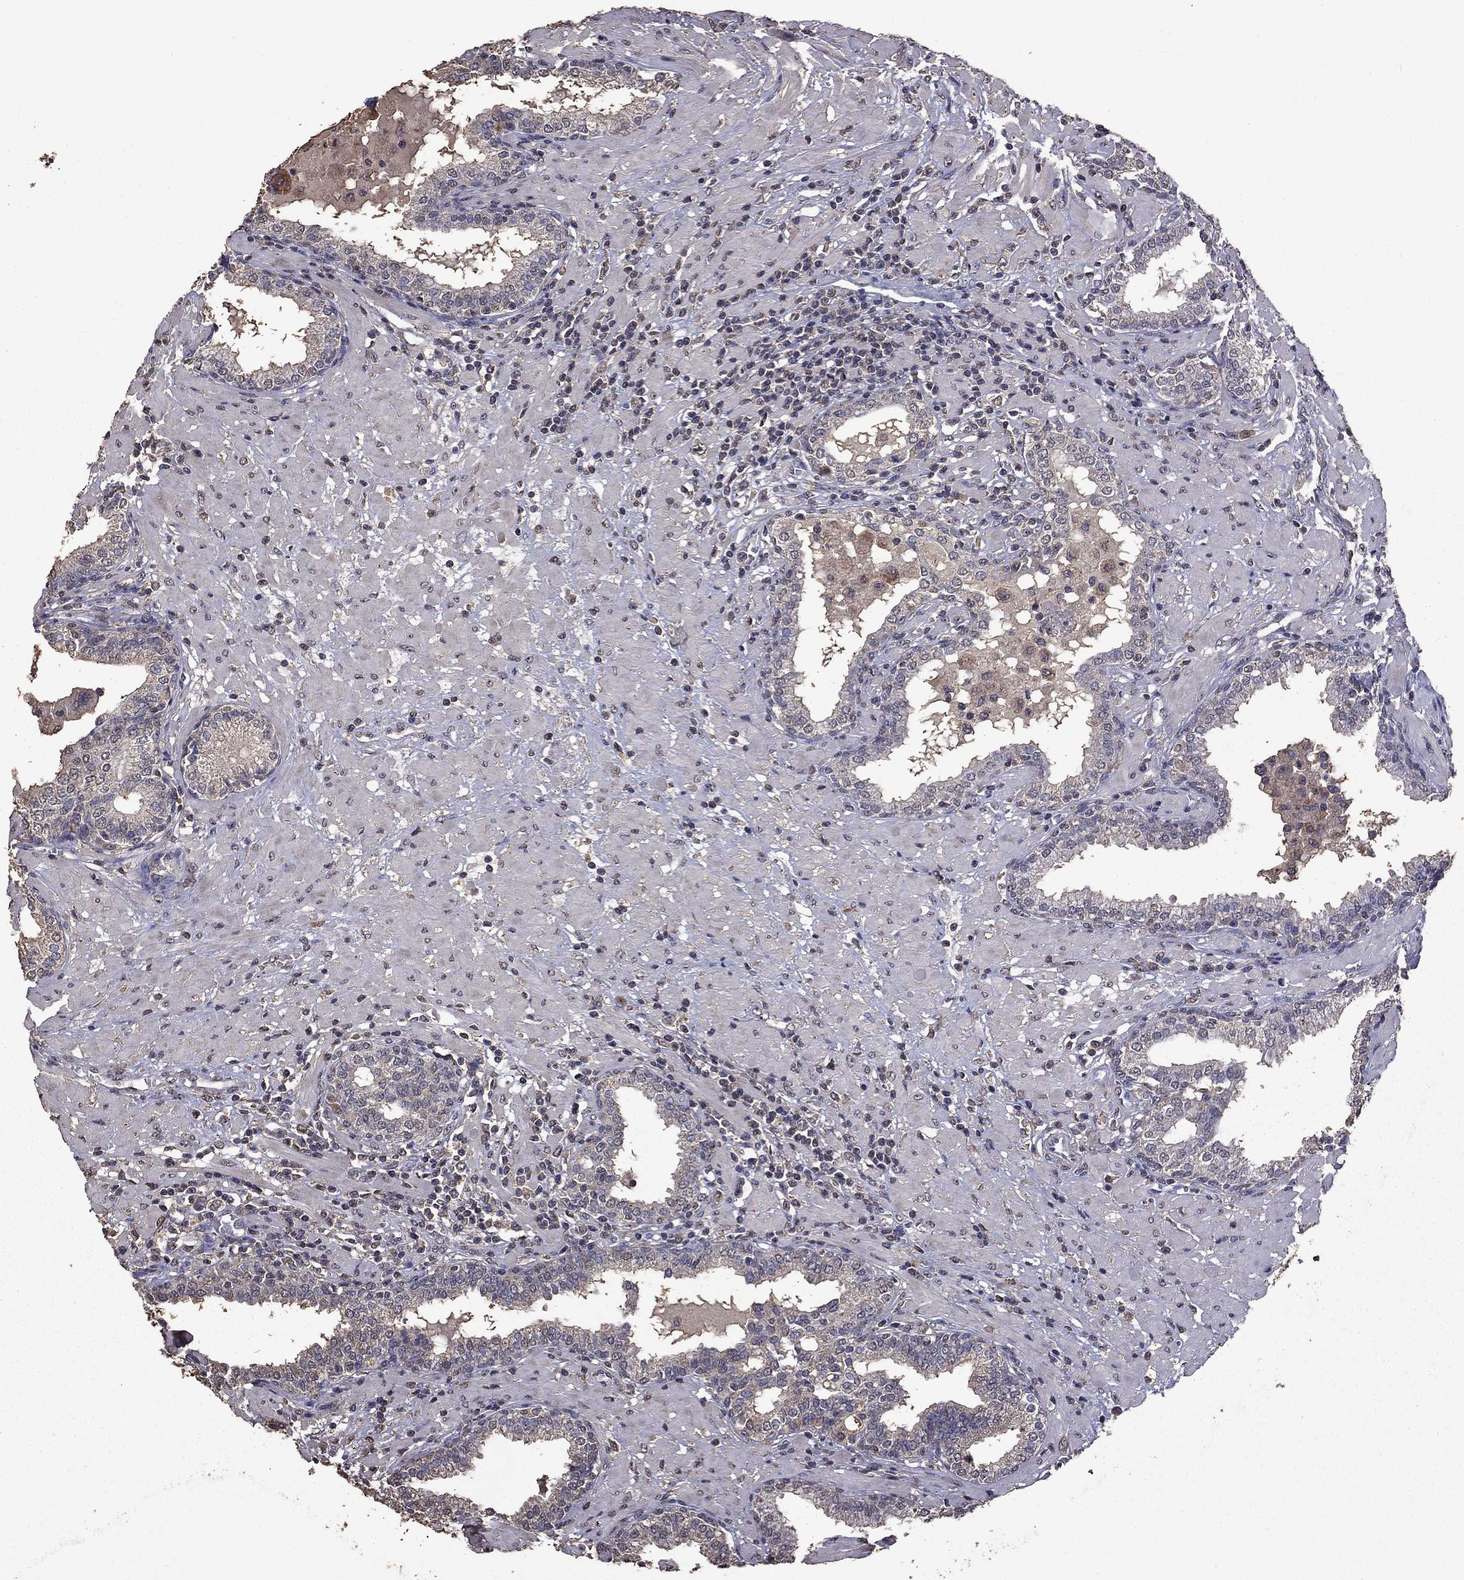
{"staining": {"intensity": "weak", "quantity": "25%-75%", "location": "cytoplasmic/membranous"}, "tissue": "prostate", "cell_type": "Glandular cells", "image_type": "normal", "snomed": [{"axis": "morphology", "description": "Normal tissue, NOS"}, {"axis": "topography", "description": "Prostate"}], "caption": "IHC histopathology image of benign human prostate stained for a protein (brown), which demonstrates low levels of weak cytoplasmic/membranous positivity in approximately 25%-75% of glandular cells.", "gene": "SERPINA5", "patient": {"sex": "male", "age": 64}}